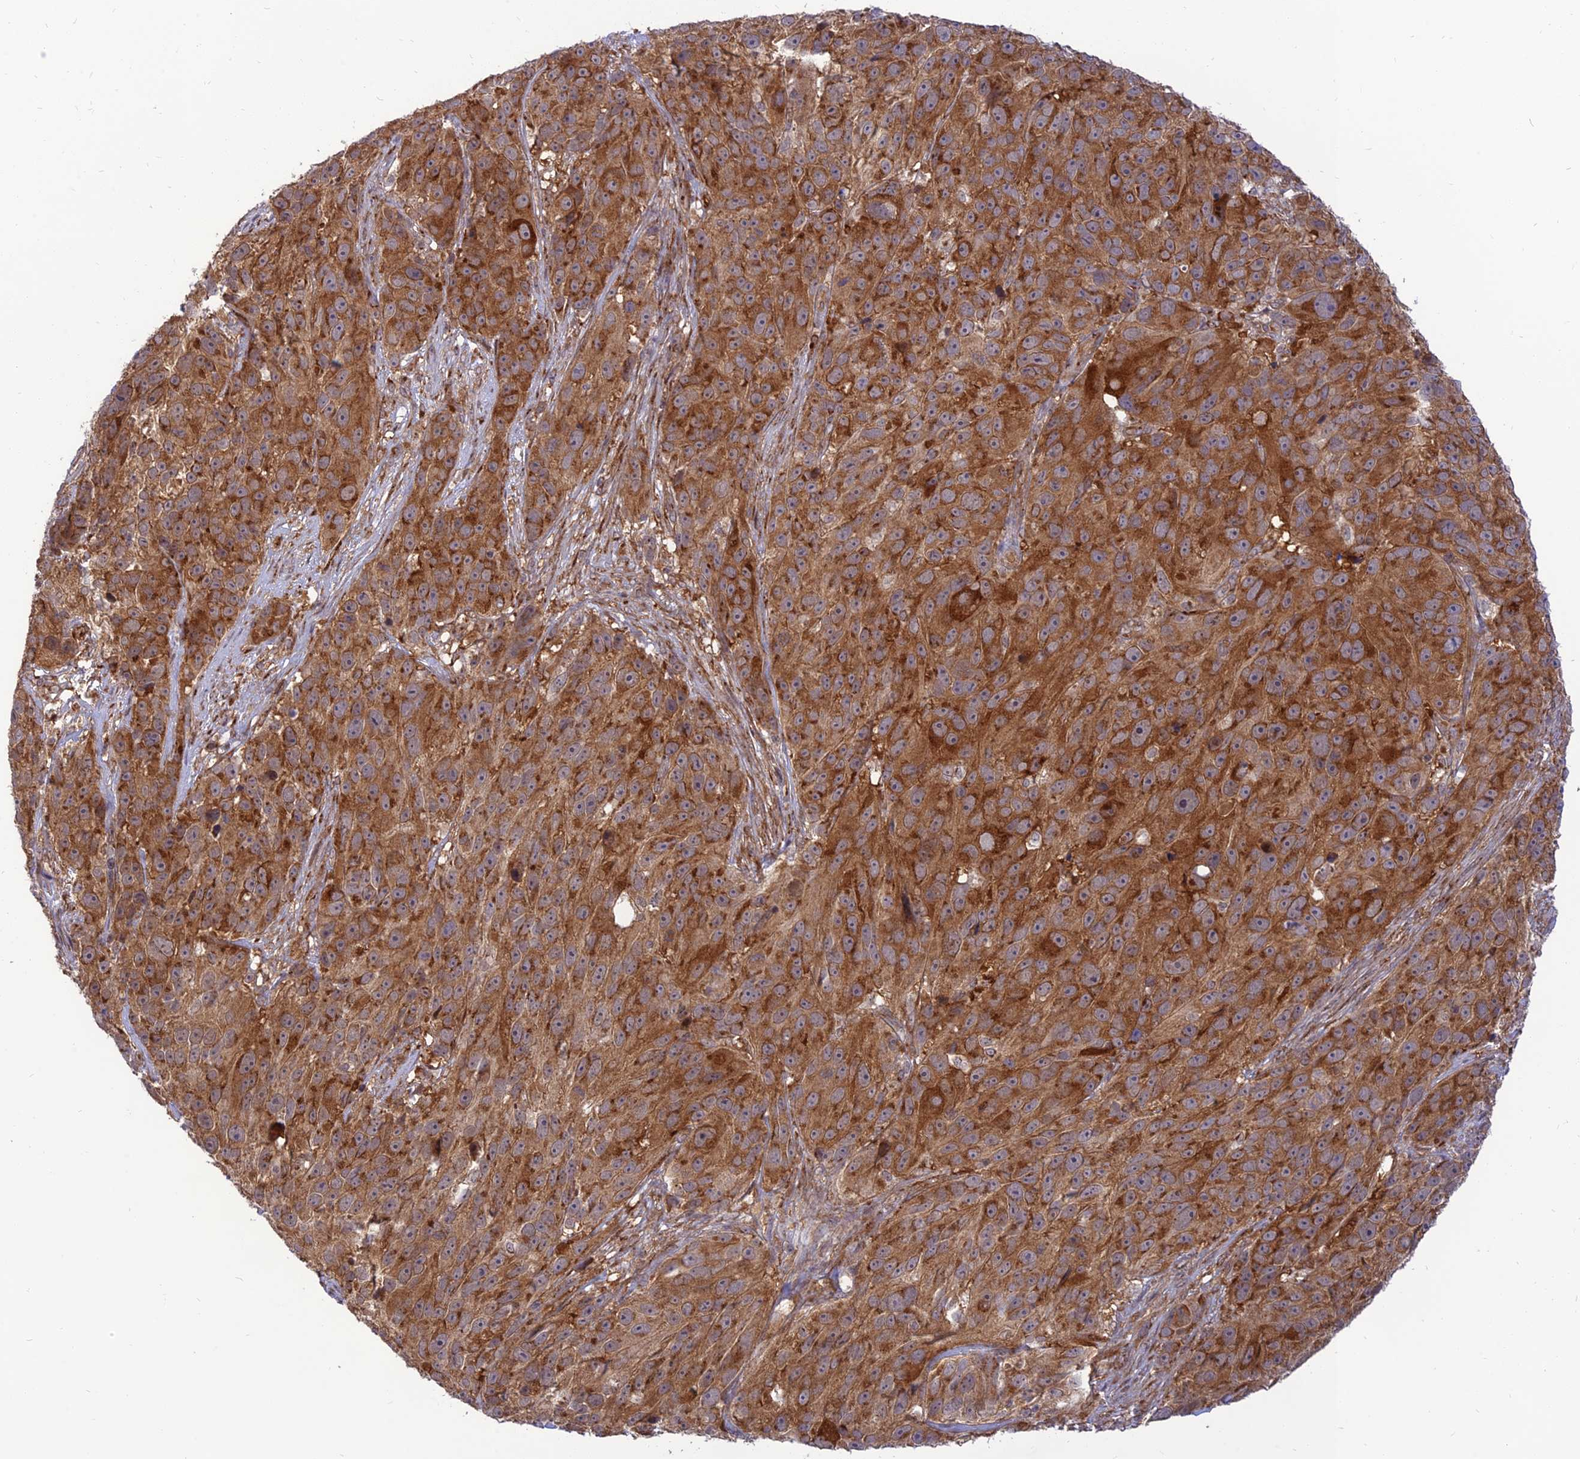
{"staining": {"intensity": "strong", "quantity": ">75%", "location": "cytoplasmic/membranous"}, "tissue": "melanoma", "cell_type": "Tumor cells", "image_type": "cancer", "snomed": [{"axis": "morphology", "description": "Malignant melanoma, NOS"}, {"axis": "topography", "description": "Skin"}], "caption": "Immunohistochemistry (IHC) micrograph of malignant melanoma stained for a protein (brown), which displays high levels of strong cytoplasmic/membranous positivity in about >75% of tumor cells.", "gene": "GOLGA3", "patient": {"sex": "male", "age": 84}}